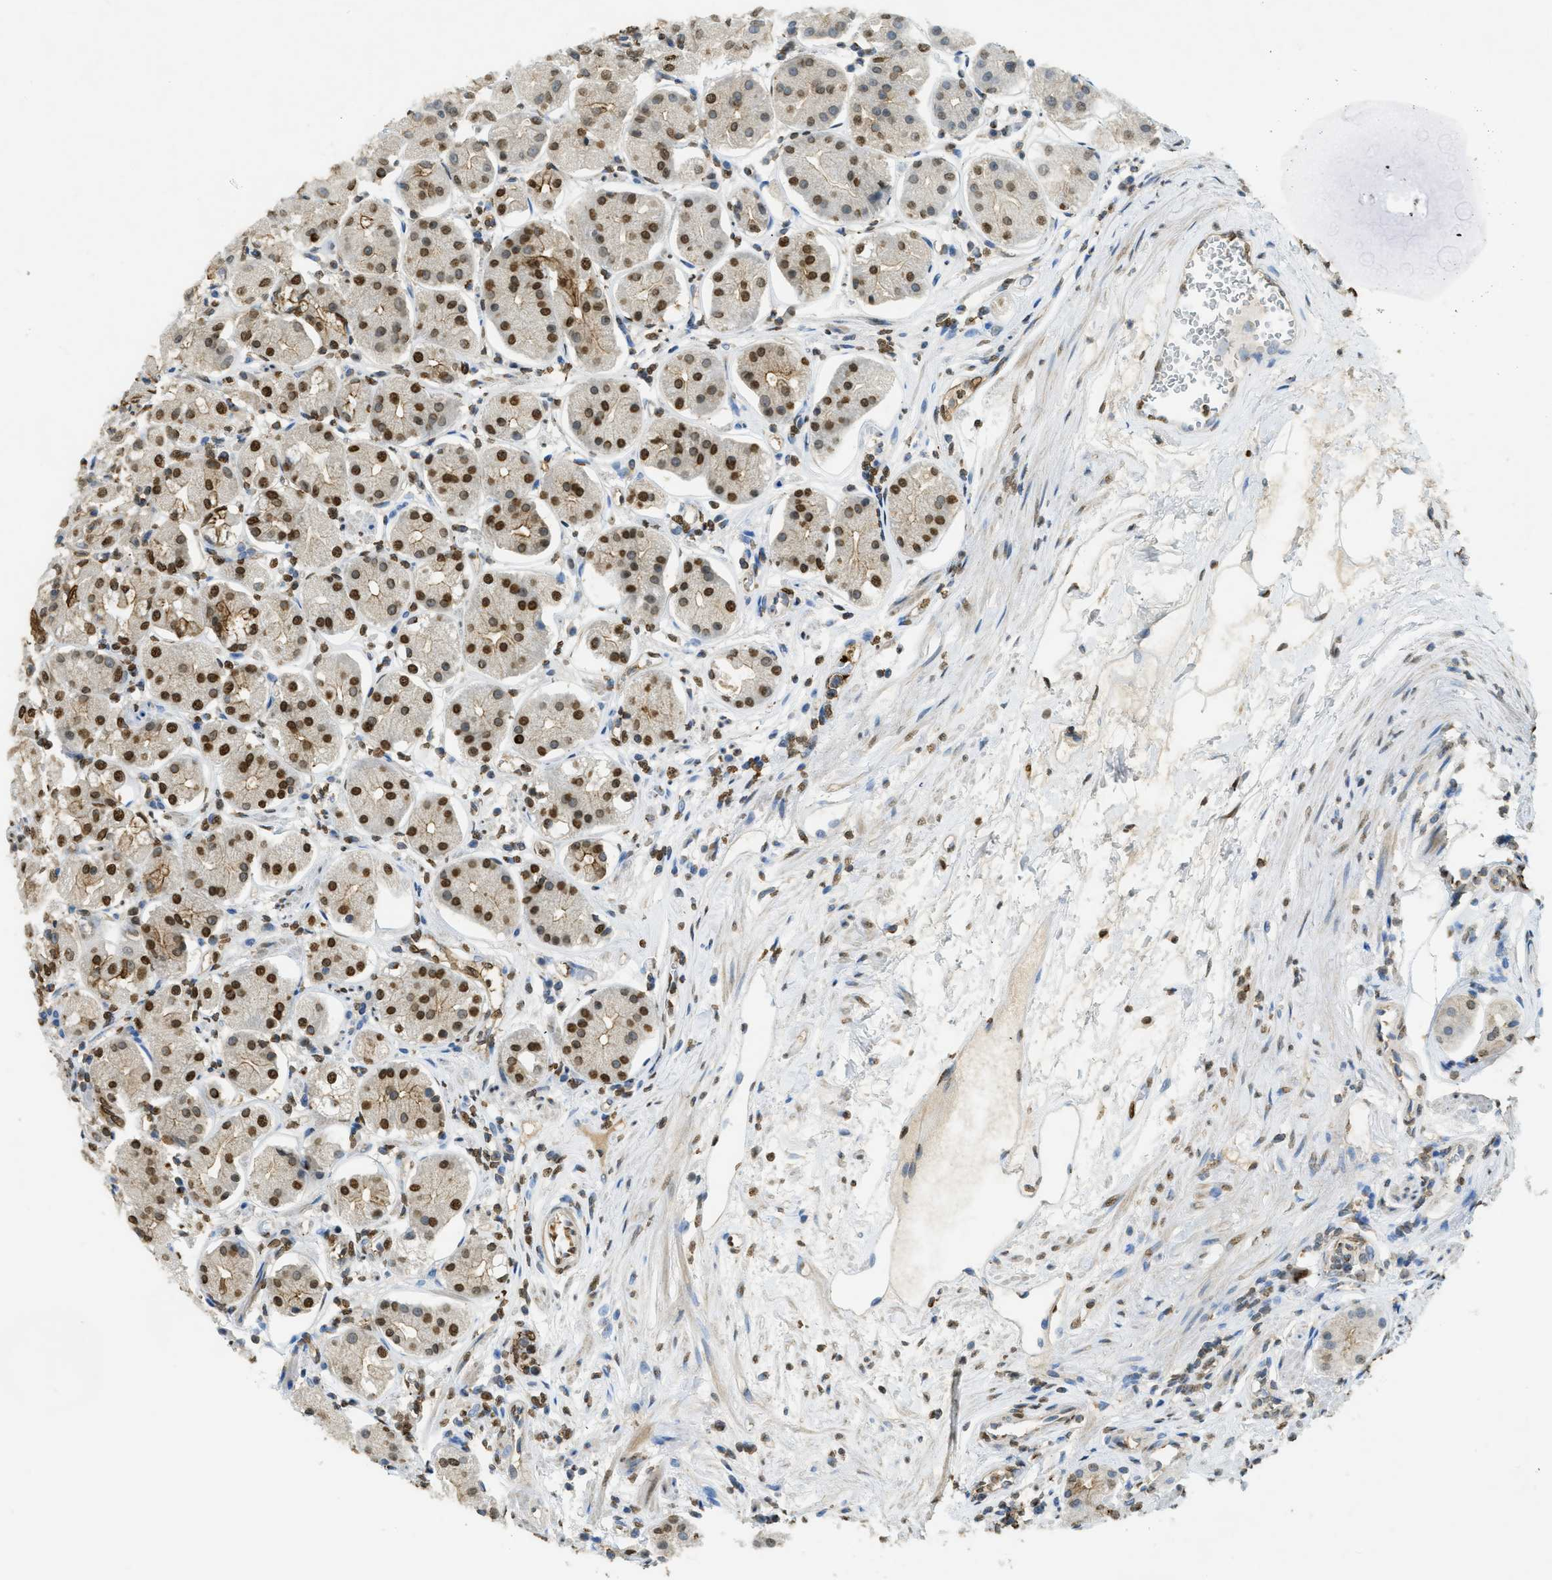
{"staining": {"intensity": "strong", "quantity": "25%-75%", "location": "cytoplasmic/membranous,nuclear"}, "tissue": "stomach", "cell_type": "Glandular cells", "image_type": "normal", "snomed": [{"axis": "morphology", "description": "Normal tissue, NOS"}, {"axis": "topography", "description": "Stomach"}, {"axis": "topography", "description": "Stomach, lower"}], "caption": "High-magnification brightfield microscopy of benign stomach stained with DAB (3,3'-diaminobenzidine) (brown) and counterstained with hematoxylin (blue). glandular cells exhibit strong cytoplasmic/membranous,nuclear staining is appreciated in approximately25%-75% of cells.", "gene": "NR5A2", "patient": {"sex": "female", "age": 56}}